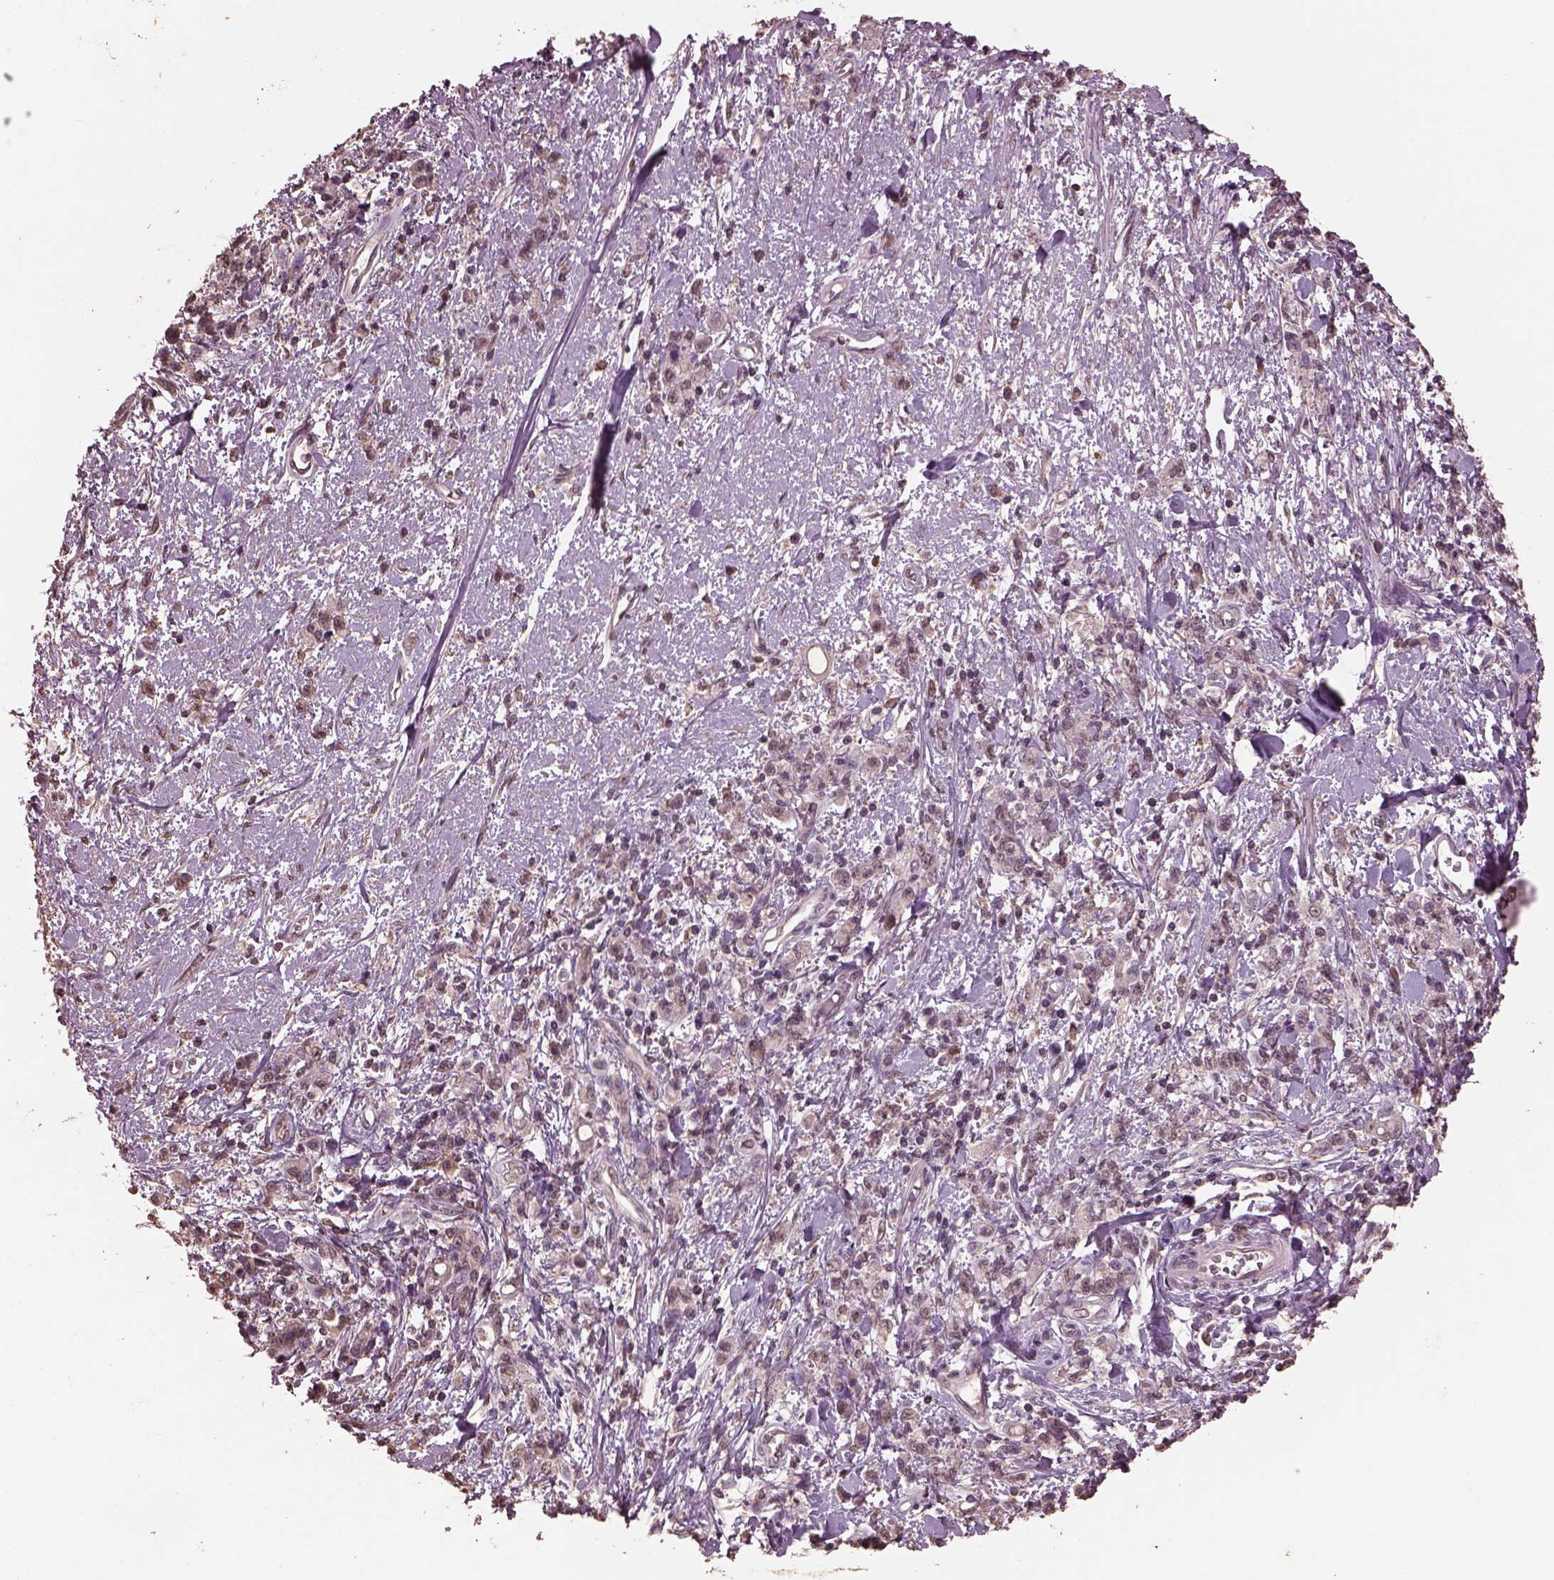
{"staining": {"intensity": "negative", "quantity": "none", "location": "none"}, "tissue": "stomach cancer", "cell_type": "Tumor cells", "image_type": "cancer", "snomed": [{"axis": "morphology", "description": "Adenocarcinoma, NOS"}, {"axis": "topography", "description": "Stomach"}], "caption": "Histopathology image shows no protein positivity in tumor cells of stomach adenocarcinoma tissue. (DAB IHC visualized using brightfield microscopy, high magnification).", "gene": "CPT1C", "patient": {"sex": "male", "age": 77}}